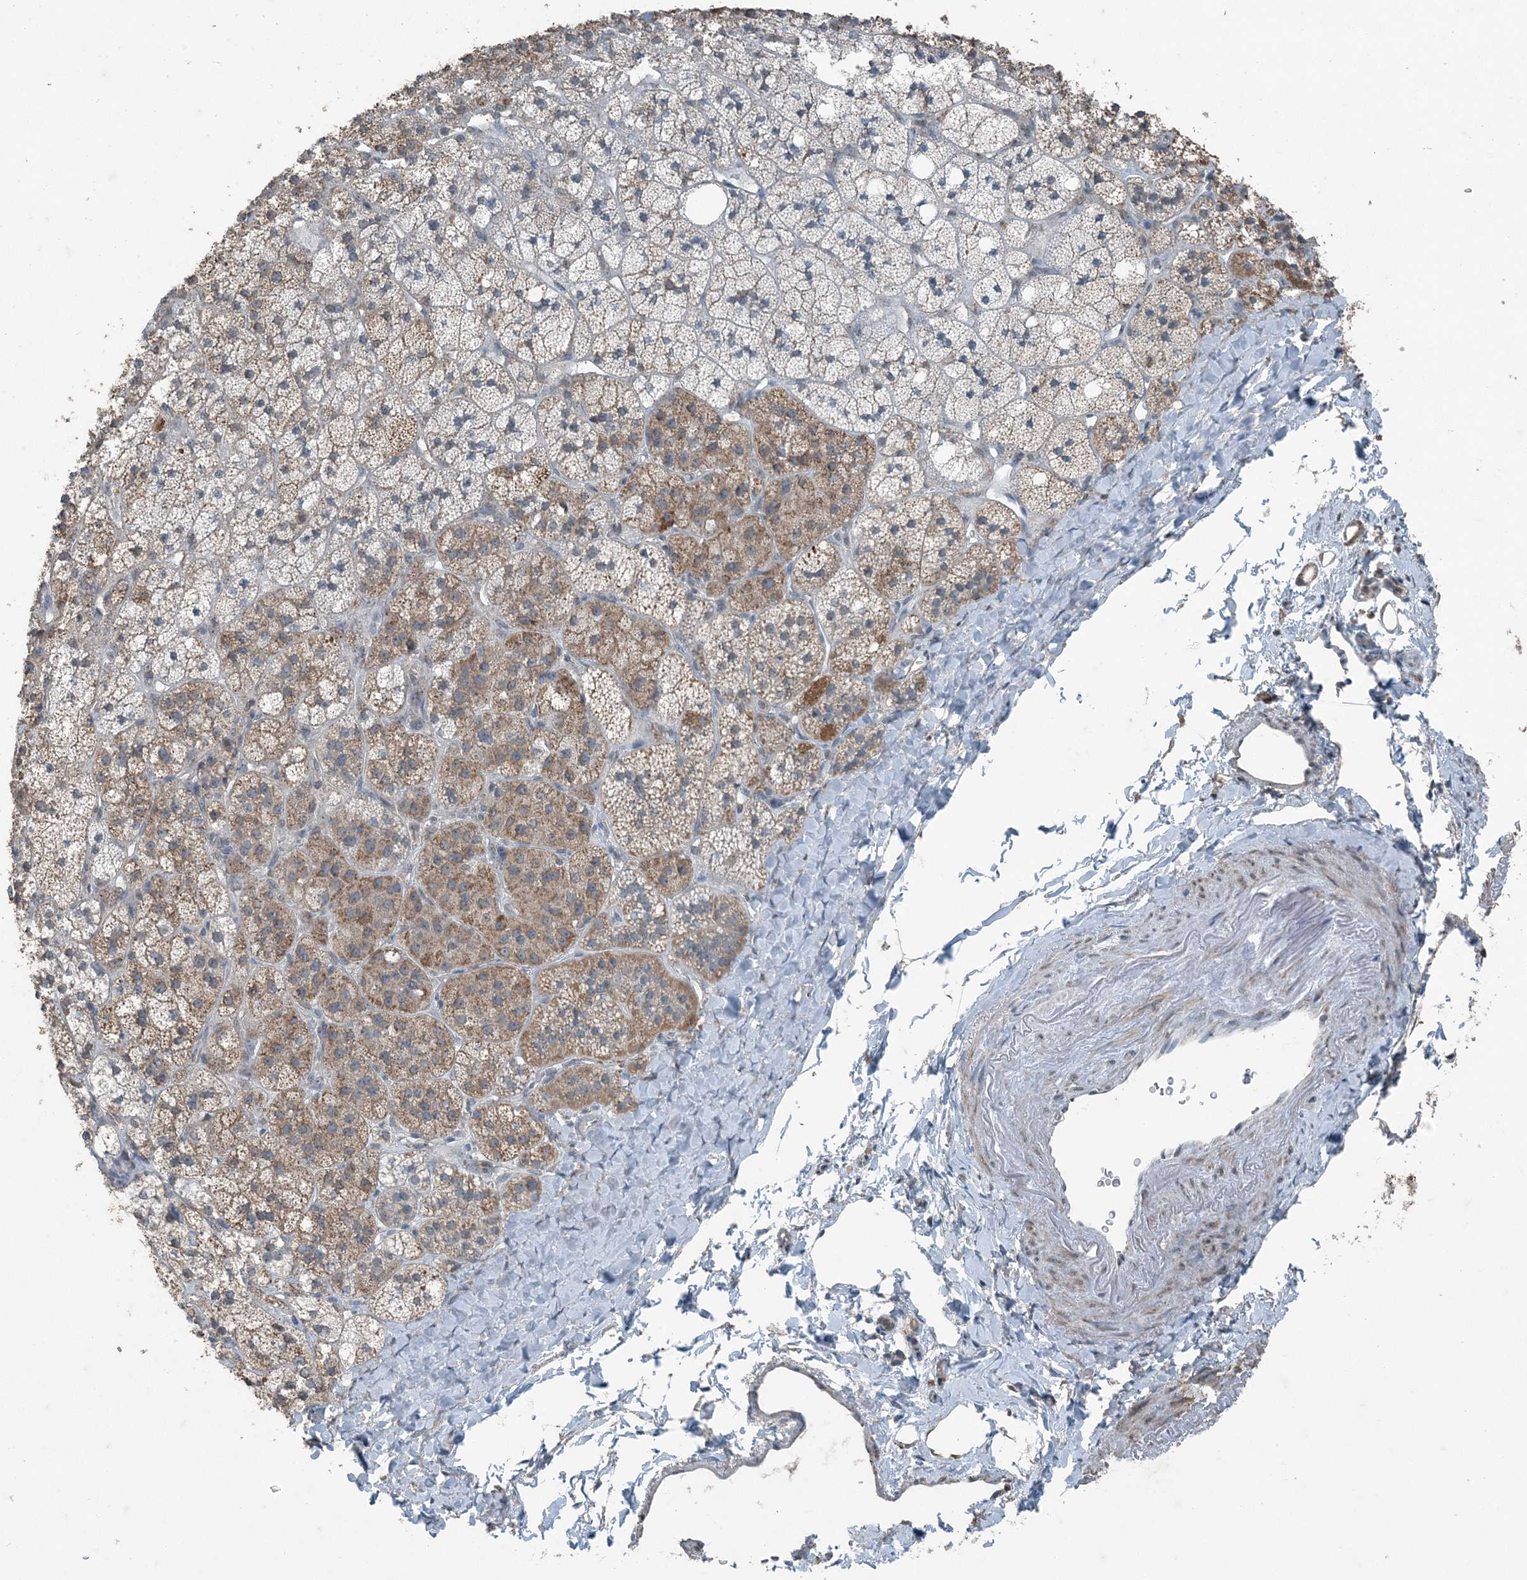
{"staining": {"intensity": "moderate", "quantity": "25%-75%", "location": "cytoplasmic/membranous"}, "tissue": "adrenal gland", "cell_type": "Glandular cells", "image_type": "normal", "snomed": [{"axis": "morphology", "description": "Normal tissue, NOS"}, {"axis": "topography", "description": "Adrenal gland"}], "caption": "IHC histopathology image of normal adrenal gland stained for a protein (brown), which reveals medium levels of moderate cytoplasmic/membranous expression in approximately 25%-75% of glandular cells.", "gene": "GNL1", "patient": {"sex": "male", "age": 61}}